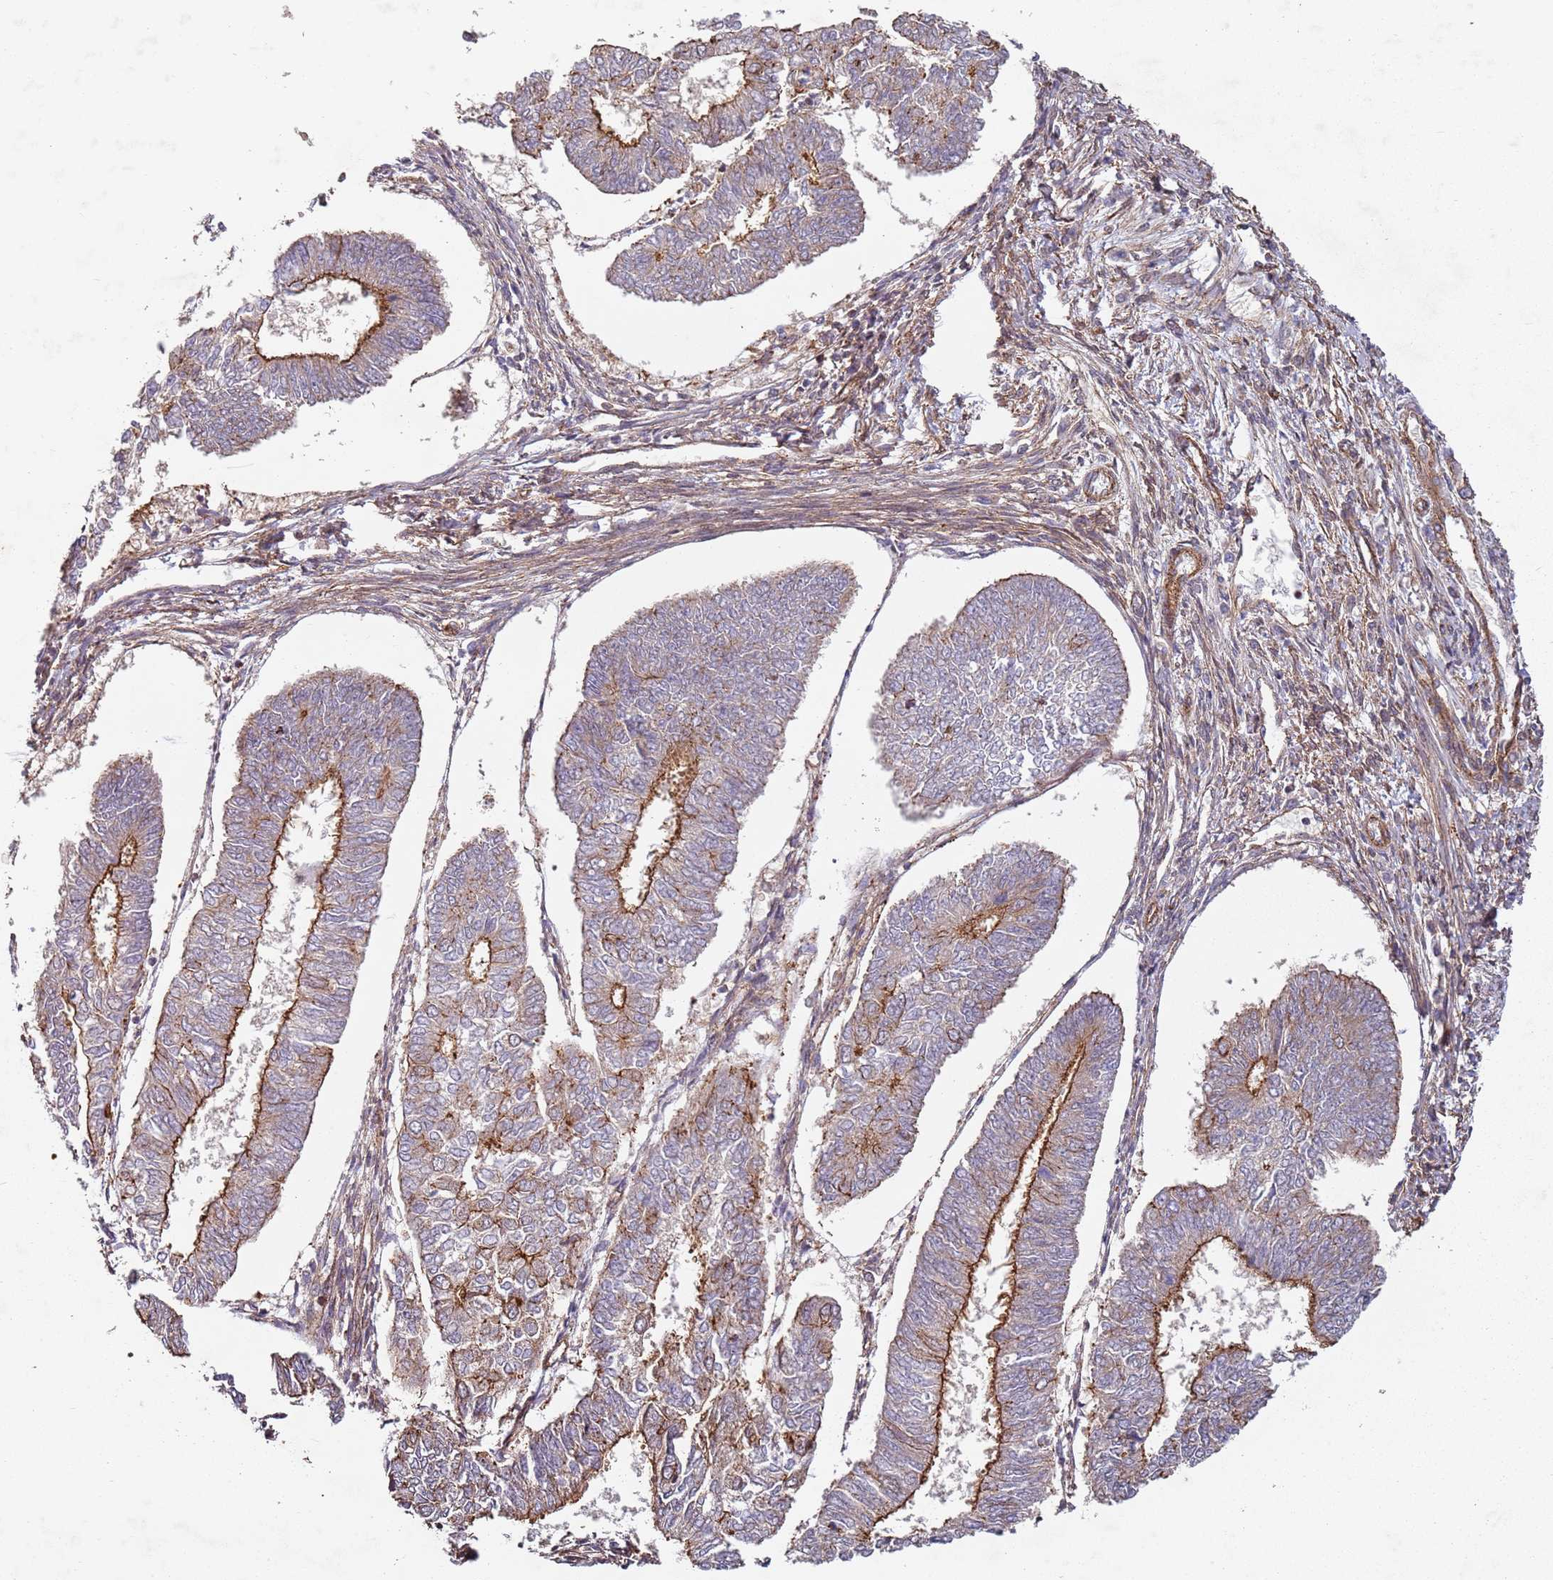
{"staining": {"intensity": "strong", "quantity": "25%-75%", "location": "cytoplasmic/membranous"}, "tissue": "endometrial cancer", "cell_type": "Tumor cells", "image_type": "cancer", "snomed": [{"axis": "morphology", "description": "Adenocarcinoma, NOS"}, {"axis": "topography", "description": "Endometrium"}], "caption": "Endometrial adenocarcinoma stained with a protein marker displays strong staining in tumor cells.", "gene": "C2CD4B", "patient": {"sex": "female", "age": 68}}